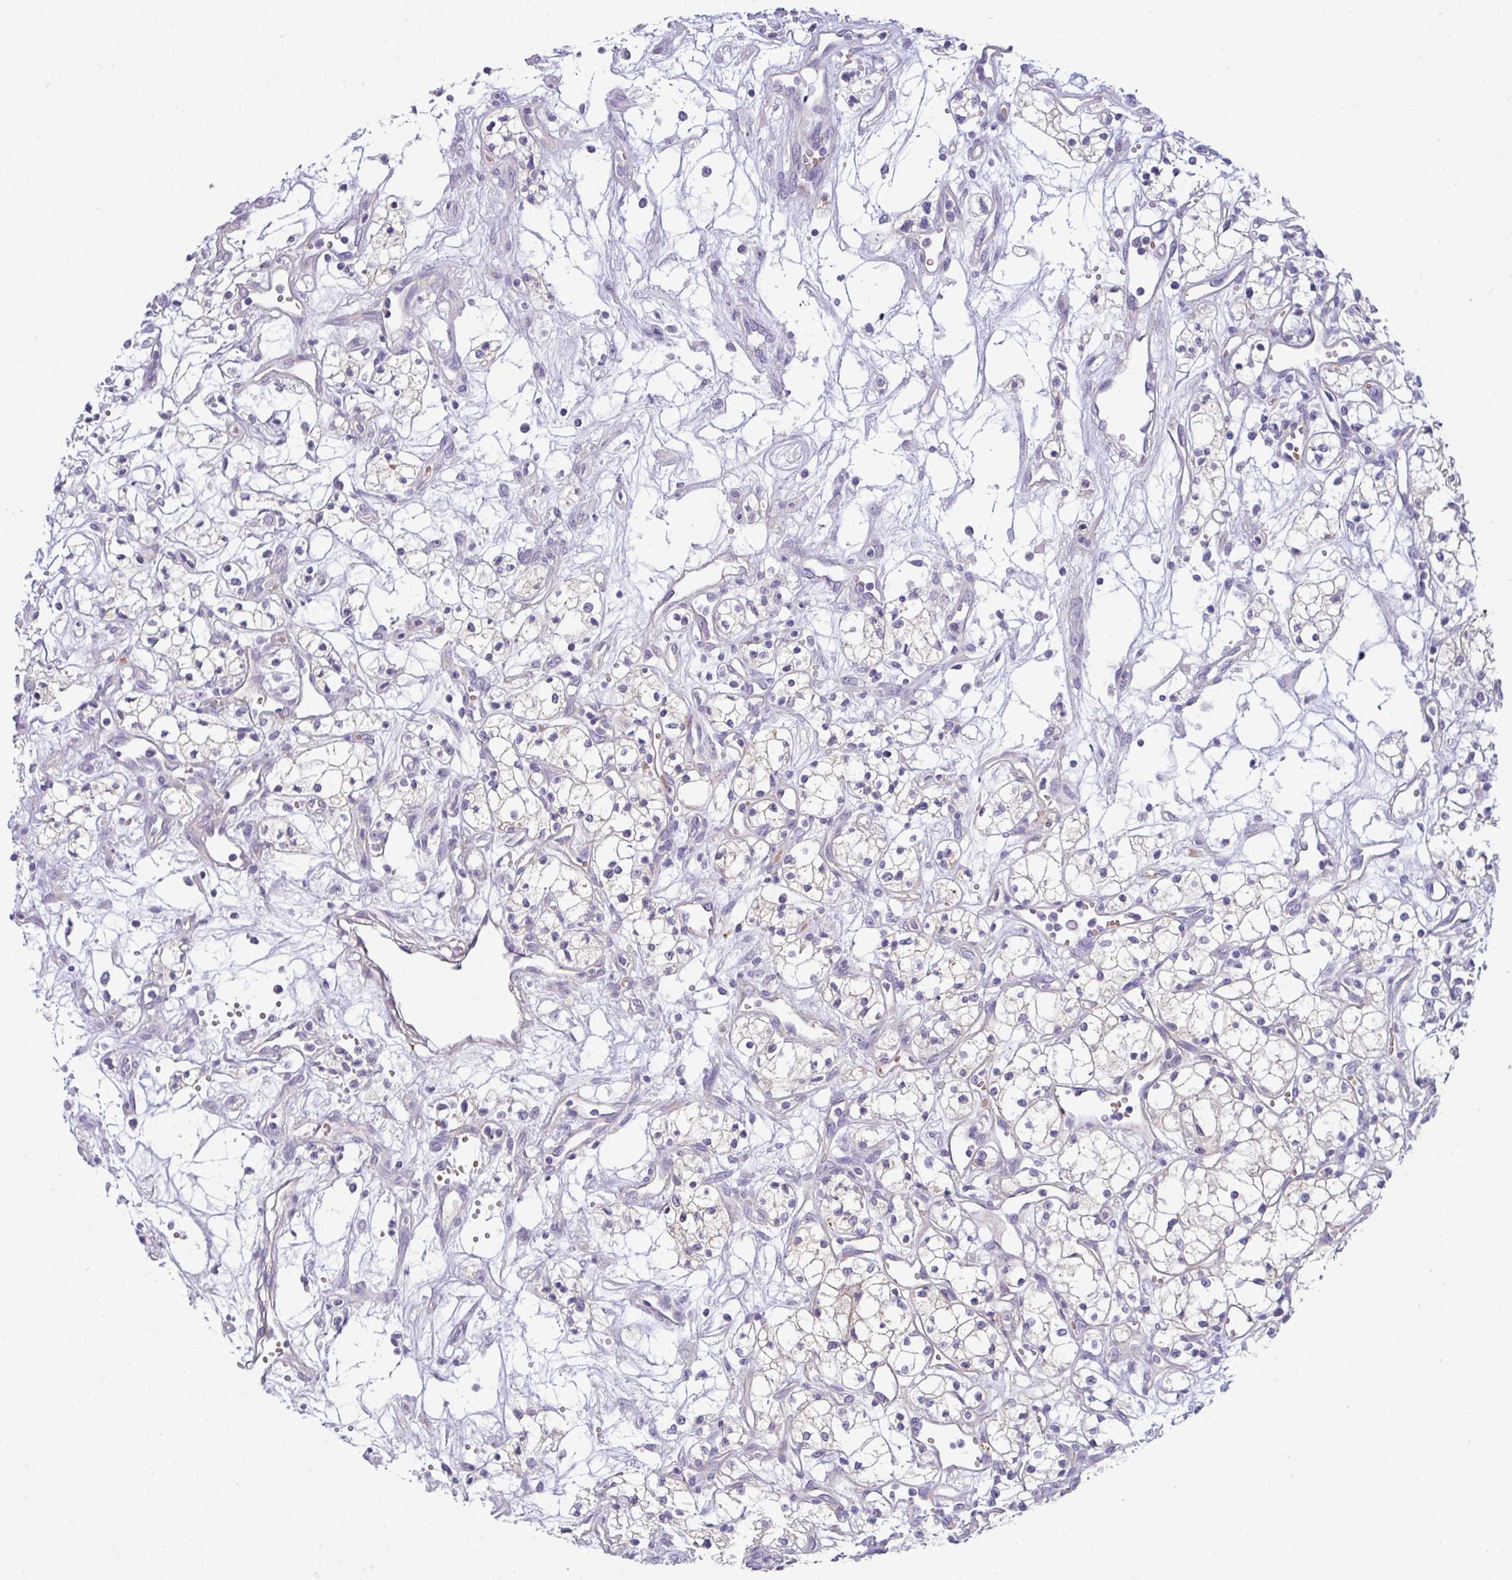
{"staining": {"intensity": "negative", "quantity": "none", "location": "none"}, "tissue": "renal cancer", "cell_type": "Tumor cells", "image_type": "cancer", "snomed": [{"axis": "morphology", "description": "Adenocarcinoma, NOS"}, {"axis": "topography", "description": "Kidney"}], "caption": "An image of human renal cancer is negative for staining in tumor cells.", "gene": "ACAP3", "patient": {"sex": "male", "age": 59}}